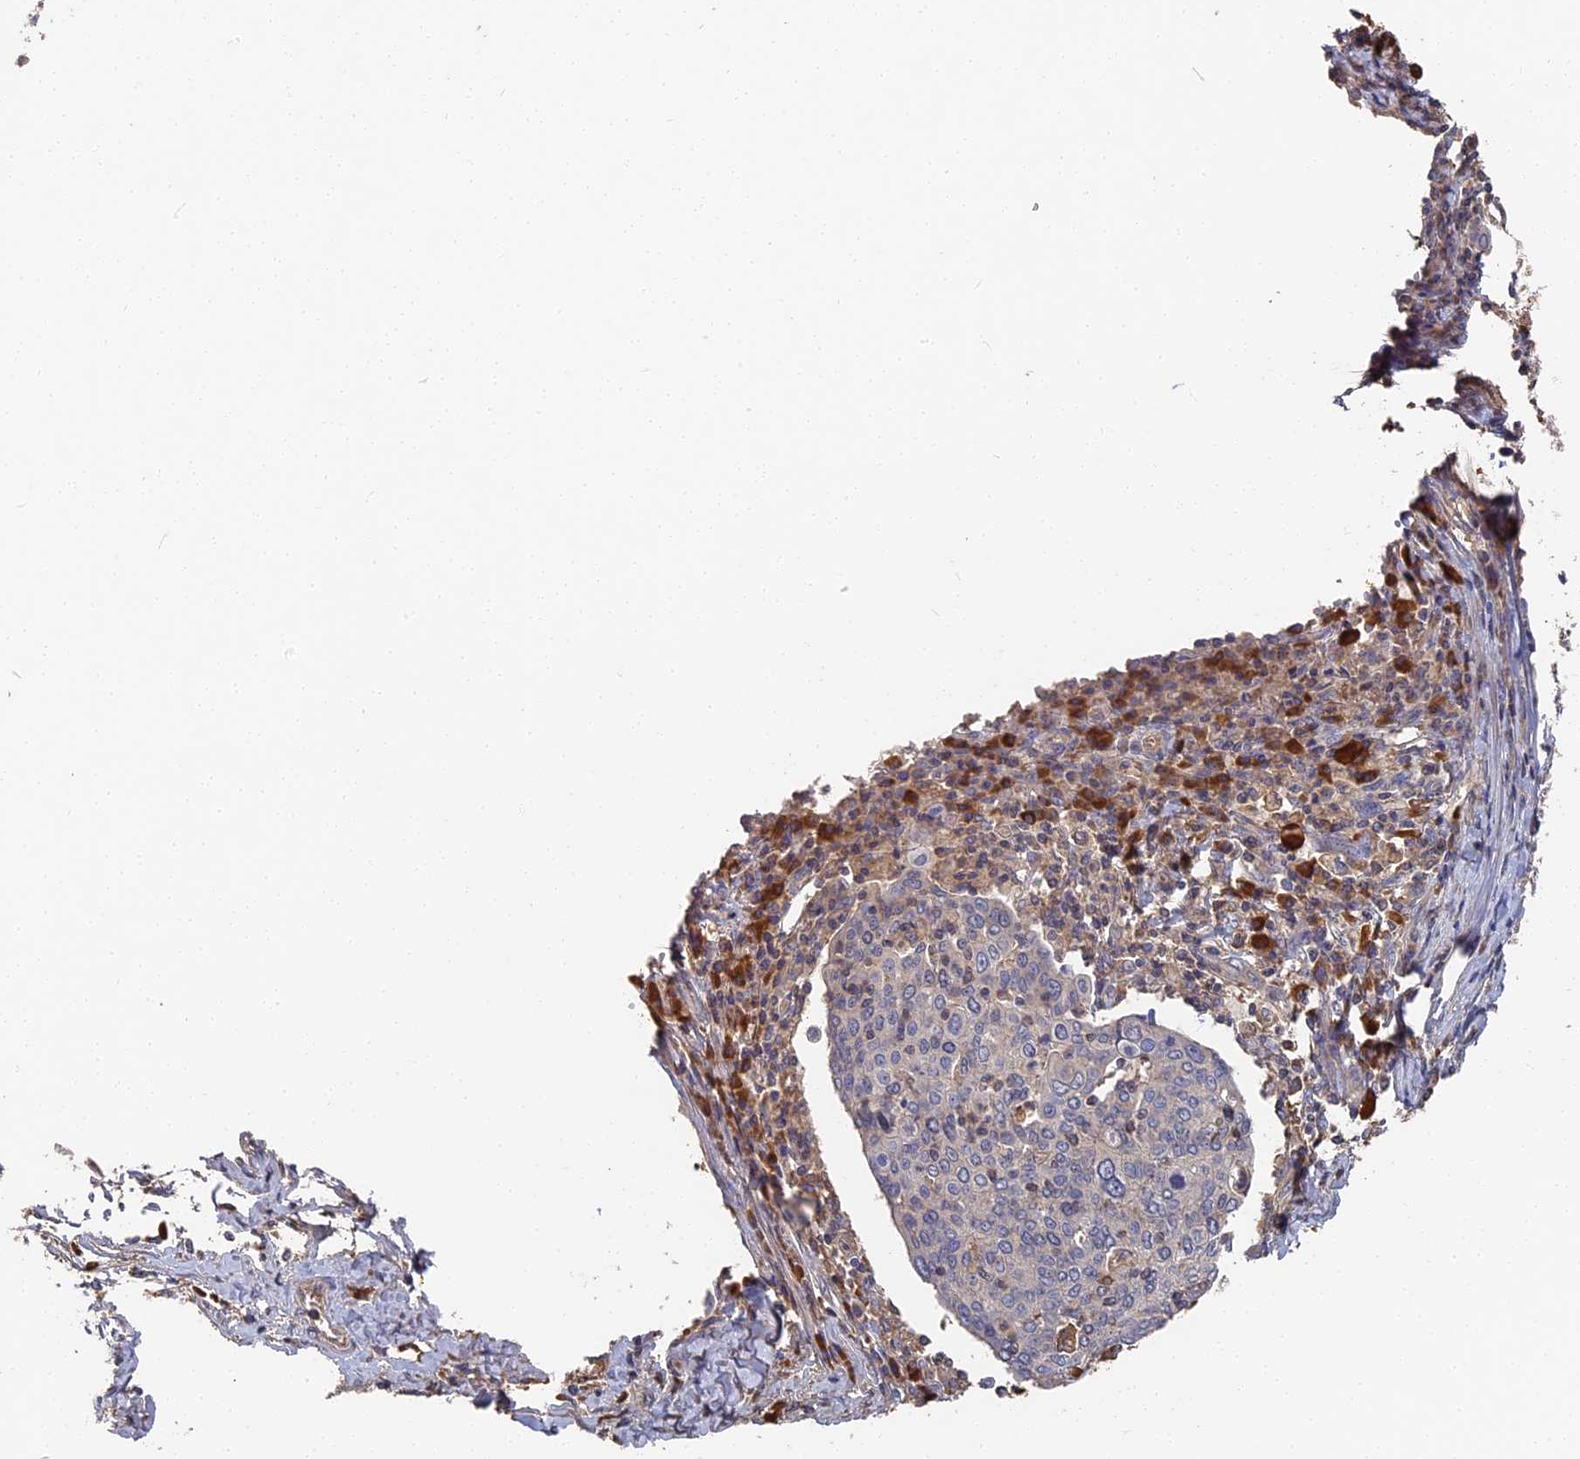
{"staining": {"intensity": "negative", "quantity": "none", "location": "none"}, "tissue": "cervical cancer", "cell_type": "Tumor cells", "image_type": "cancer", "snomed": [{"axis": "morphology", "description": "Squamous cell carcinoma, NOS"}, {"axis": "topography", "description": "Cervix"}], "caption": "Tumor cells show no significant protein staining in cervical squamous cell carcinoma. (DAB (3,3'-diaminobenzidine) immunohistochemistry (IHC), high magnification).", "gene": "DHRS11", "patient": {"sex": "female", "age": 40}}